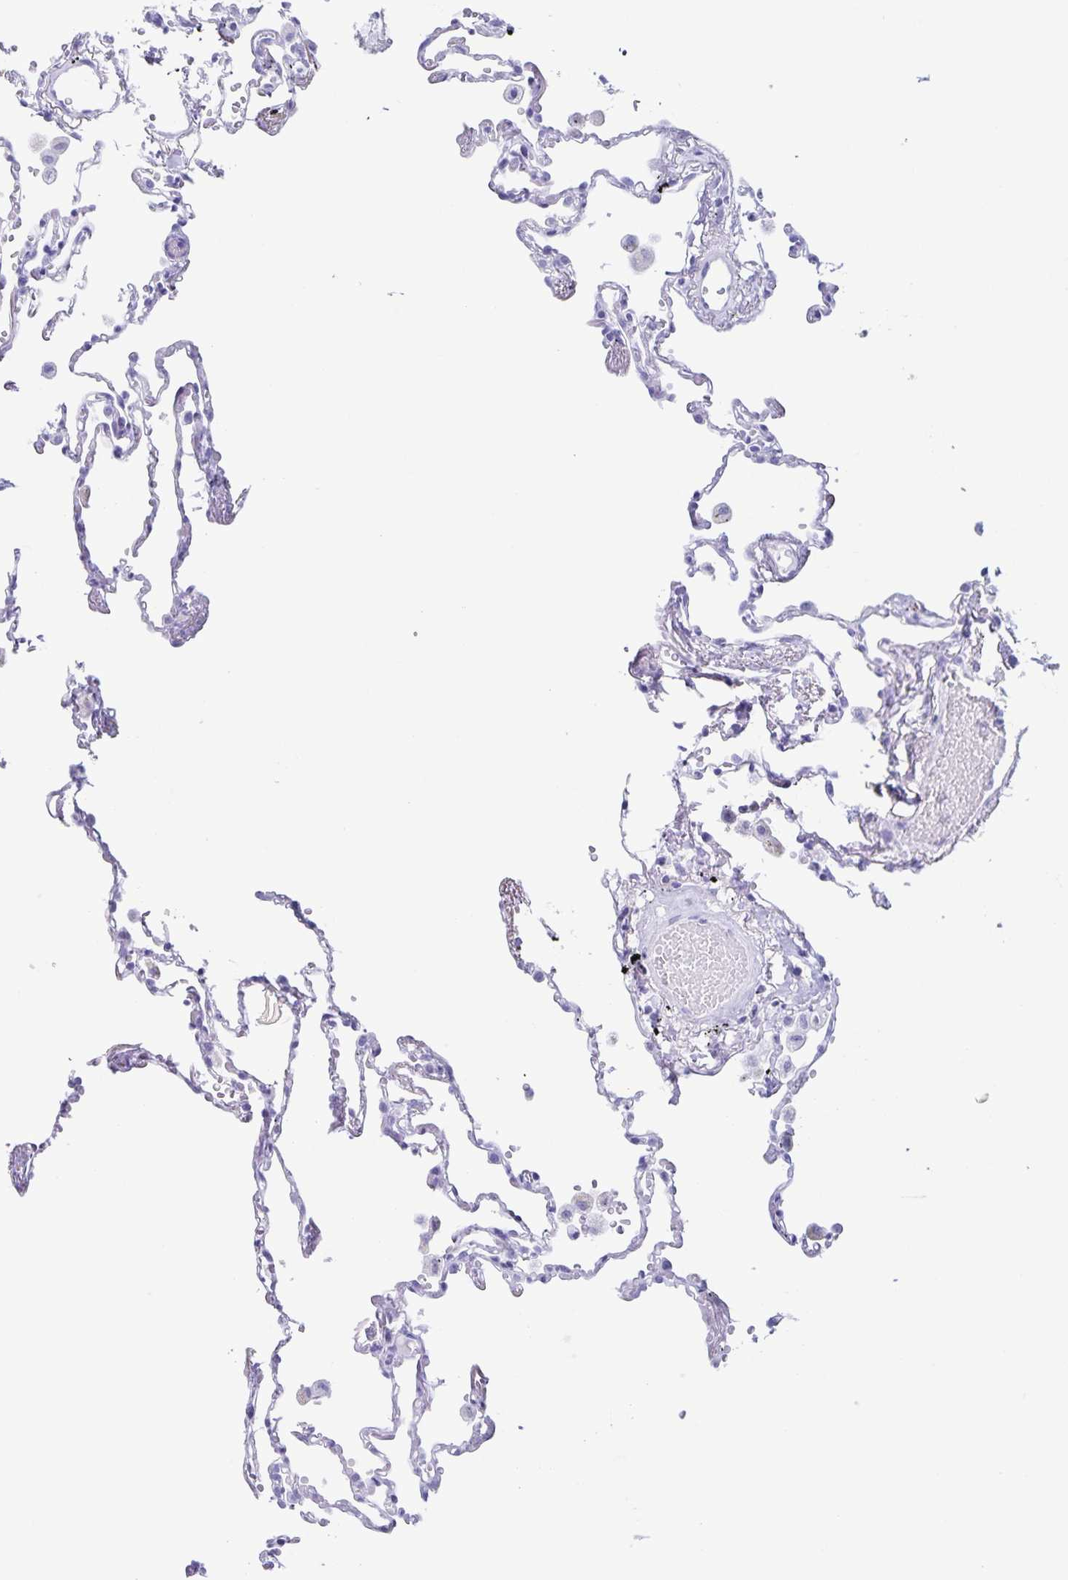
{"staining": {"intensity": "negative", "quantity": "none", "location": "none"}, "tissue": "lung", "cell_type": "Alveolar cells", "image_type": "normal", "snomed": [{"axis": "morphology", "description": "Normal tissue, NOS"}, {"axis": "topography", "description": "Lung"}], "caption": "The image demonstrates no significant staining in alveolar cells of lung.", "gene": "C12orf56", "patient": {"sex": "female", "age": 67}}